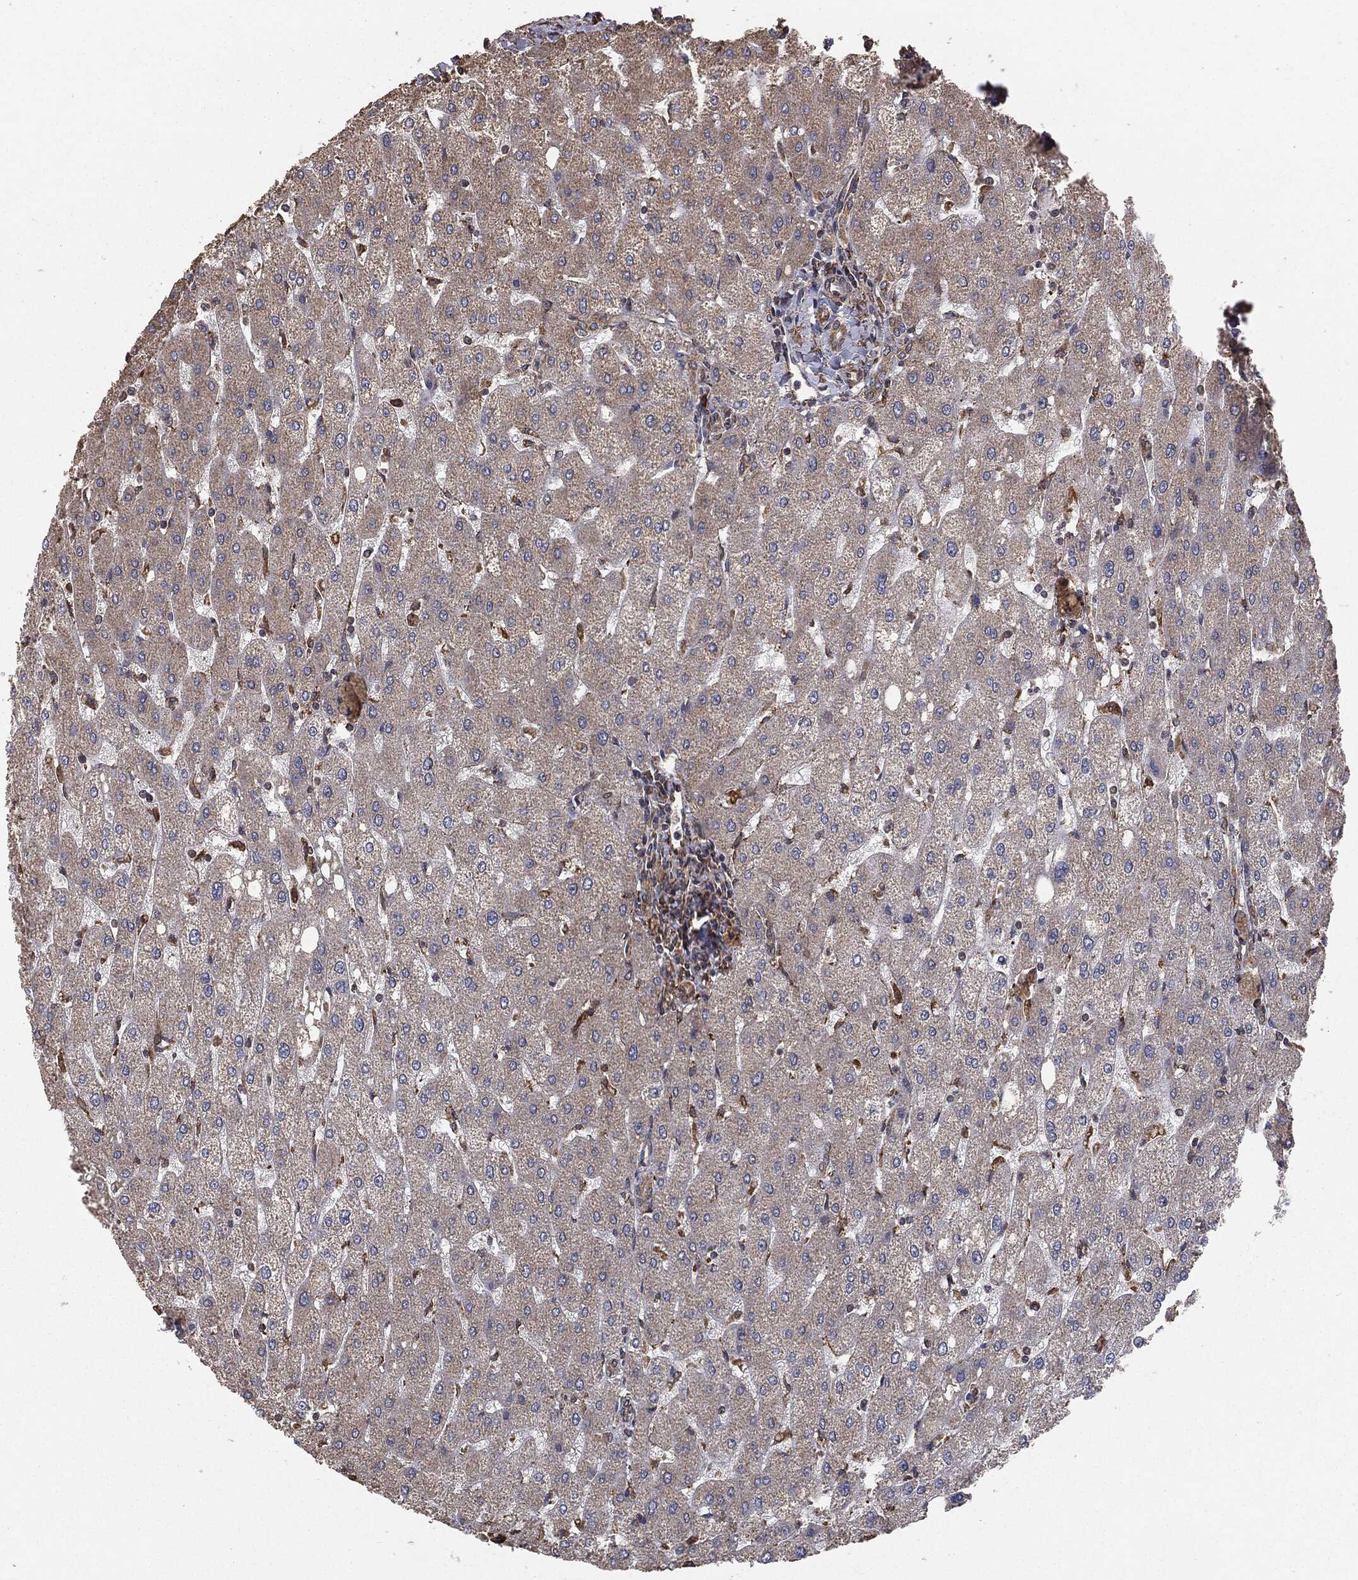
{"staining": {"intensity": "negative", "quantity": "none", "location": "none"}, "tissue": "liver", "cell_type": "Cholangiocytes", "image_type": "normal", "snomed": [{"axis": "morphology", "description": "Normal tissue, NOS"}, {"axis": "topography", "description": "Liver"}], "caption": "IHC photomicrograph of unremarkable liver stained for a protein (brown), which displays no expression in cholangiocytes. (Brightfield microscopy of DAB (3,3'-diaminobenzidine) IHC at high magnification).", "gene": "MTOR", "patient": {"sex": "male", "age": 67}}